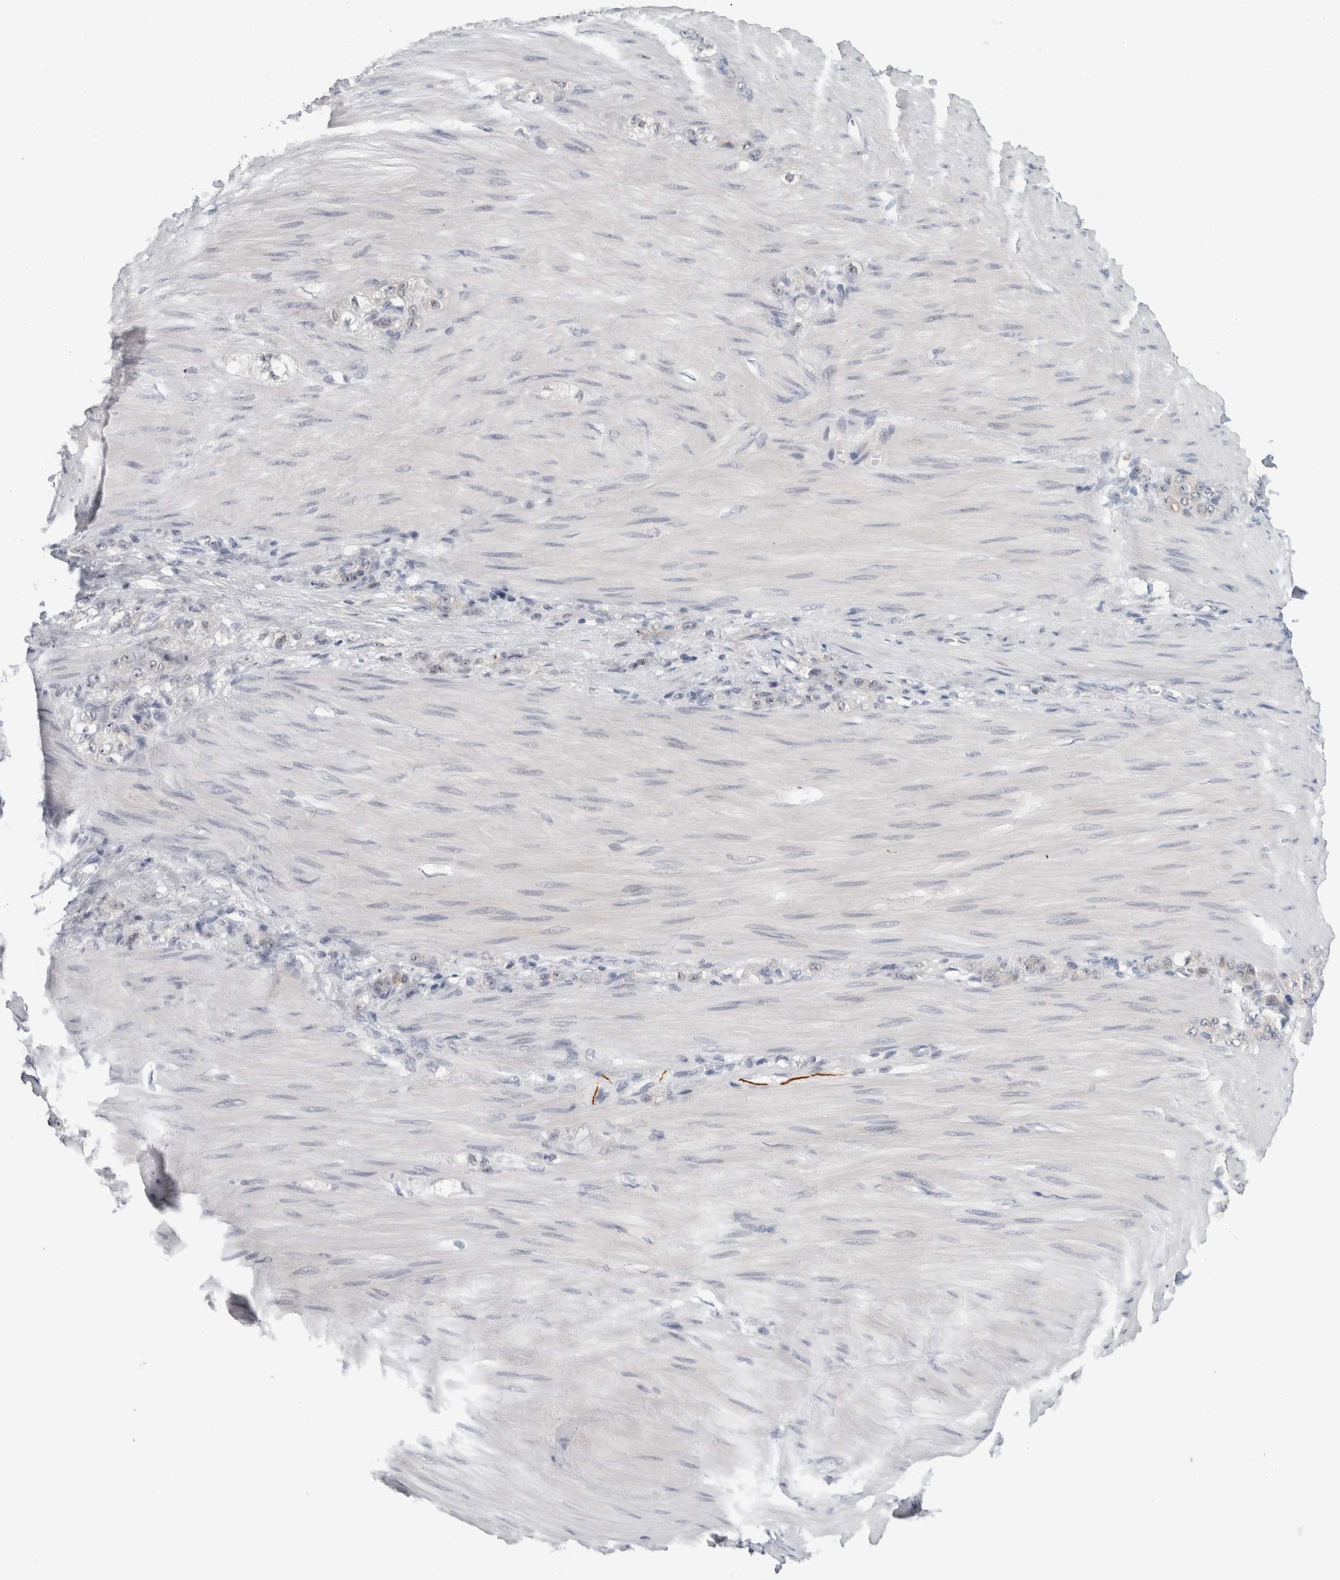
{"staining": {"intensity": "weak", "quantity": "<25%", "location": "cytoplasmic/membranous"}, "tissue": "stomach cancer", "cell_type": "Tumor cells", "image_type": "cancer", "snomed": [{"axis": "morphology", "description": "Normal tissue, NOS"}, {"axis": "morphology", "description": "Adenocarcinoma, NOS"}, {"axis": "topography", "description": "Stomach"}], "caption": "There is no significant staining in tumor cells of adenocarcinoma (stomach).", "gene": "NIPA1", "patient": {"sex": "male", "age": 82}}